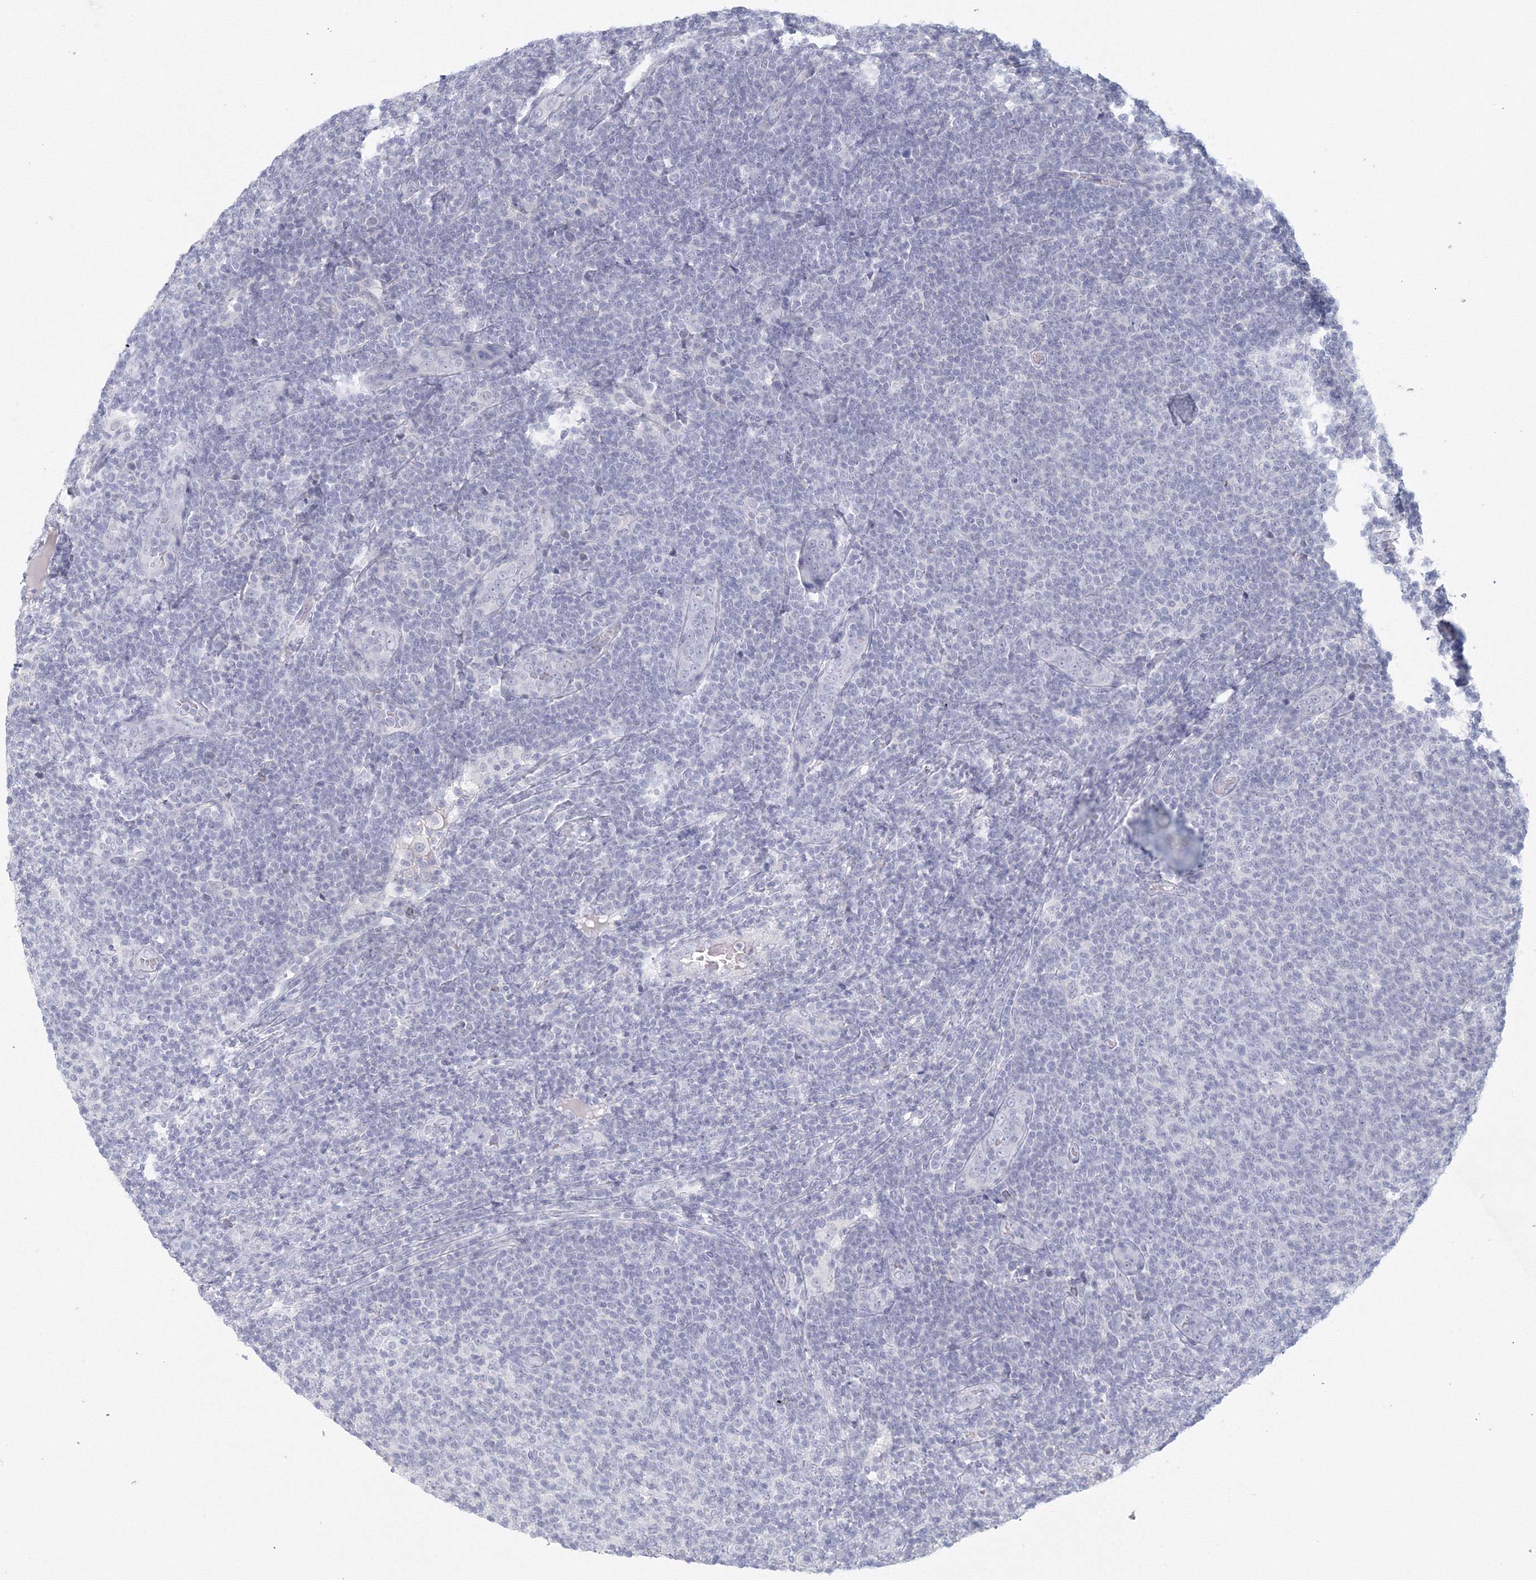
{"staining": {"intensity": "negative", "quantity": "none", "location": "none"}, "tissue": "lymphoma", "cell_type": "Tumor cells", "image_type": "cancer", "snomed": [{"axis": "morphology", "description": "Malignant lymphoma, non-Hodgkin's type, Low grade"}, {"axis": "topography", "description": "Lymph node"}], "caption": "A photomicrograph of lymphoma stained for a protein exhibits no brown staining in tumor cells.", "gene": "TACC2", "patient": {"sex": "male", "age": 66}}